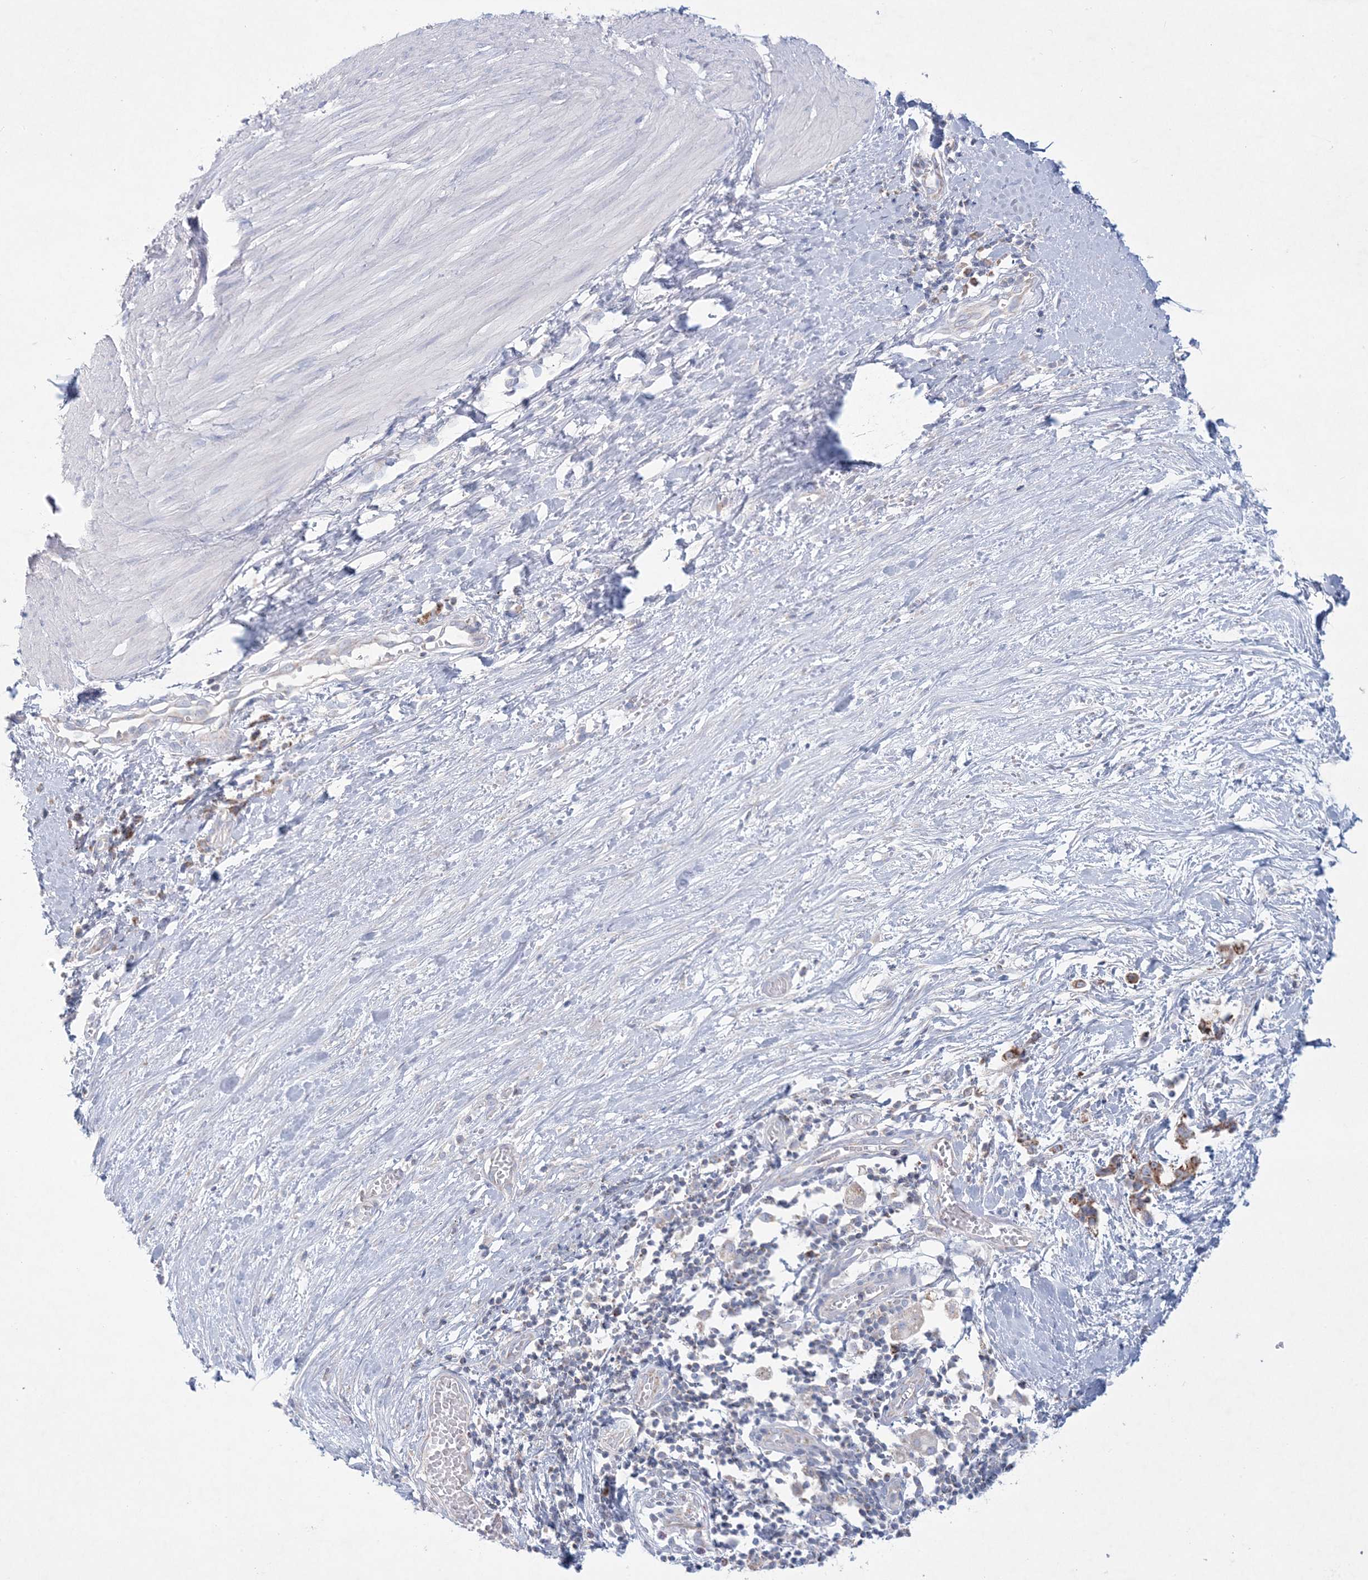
{"staining": {"intensity": "negative", "quantity": "none", "location": "none"}, "tissue": "smooth muscle", "cell_type": "Smooth muscle cells", "image_type": "normal", "snomed": [{"axis": "morphology", "description": "Normal tissue, NOS"}, {"axis": "morphology", "description": "Adenocarcinoma, NOS"}, {"axis": "topography", "description": "Colon"}, {"axis": "topography", "description": "Peripheral nerve tissue"}], "caption": "Smooth muscle cells are negative for protein expression in unremarkable human smooth muscle. (DAB IHC, high magnification).", "gene": "KCTD6", "patient": {"sex": "male", "age": 14}}